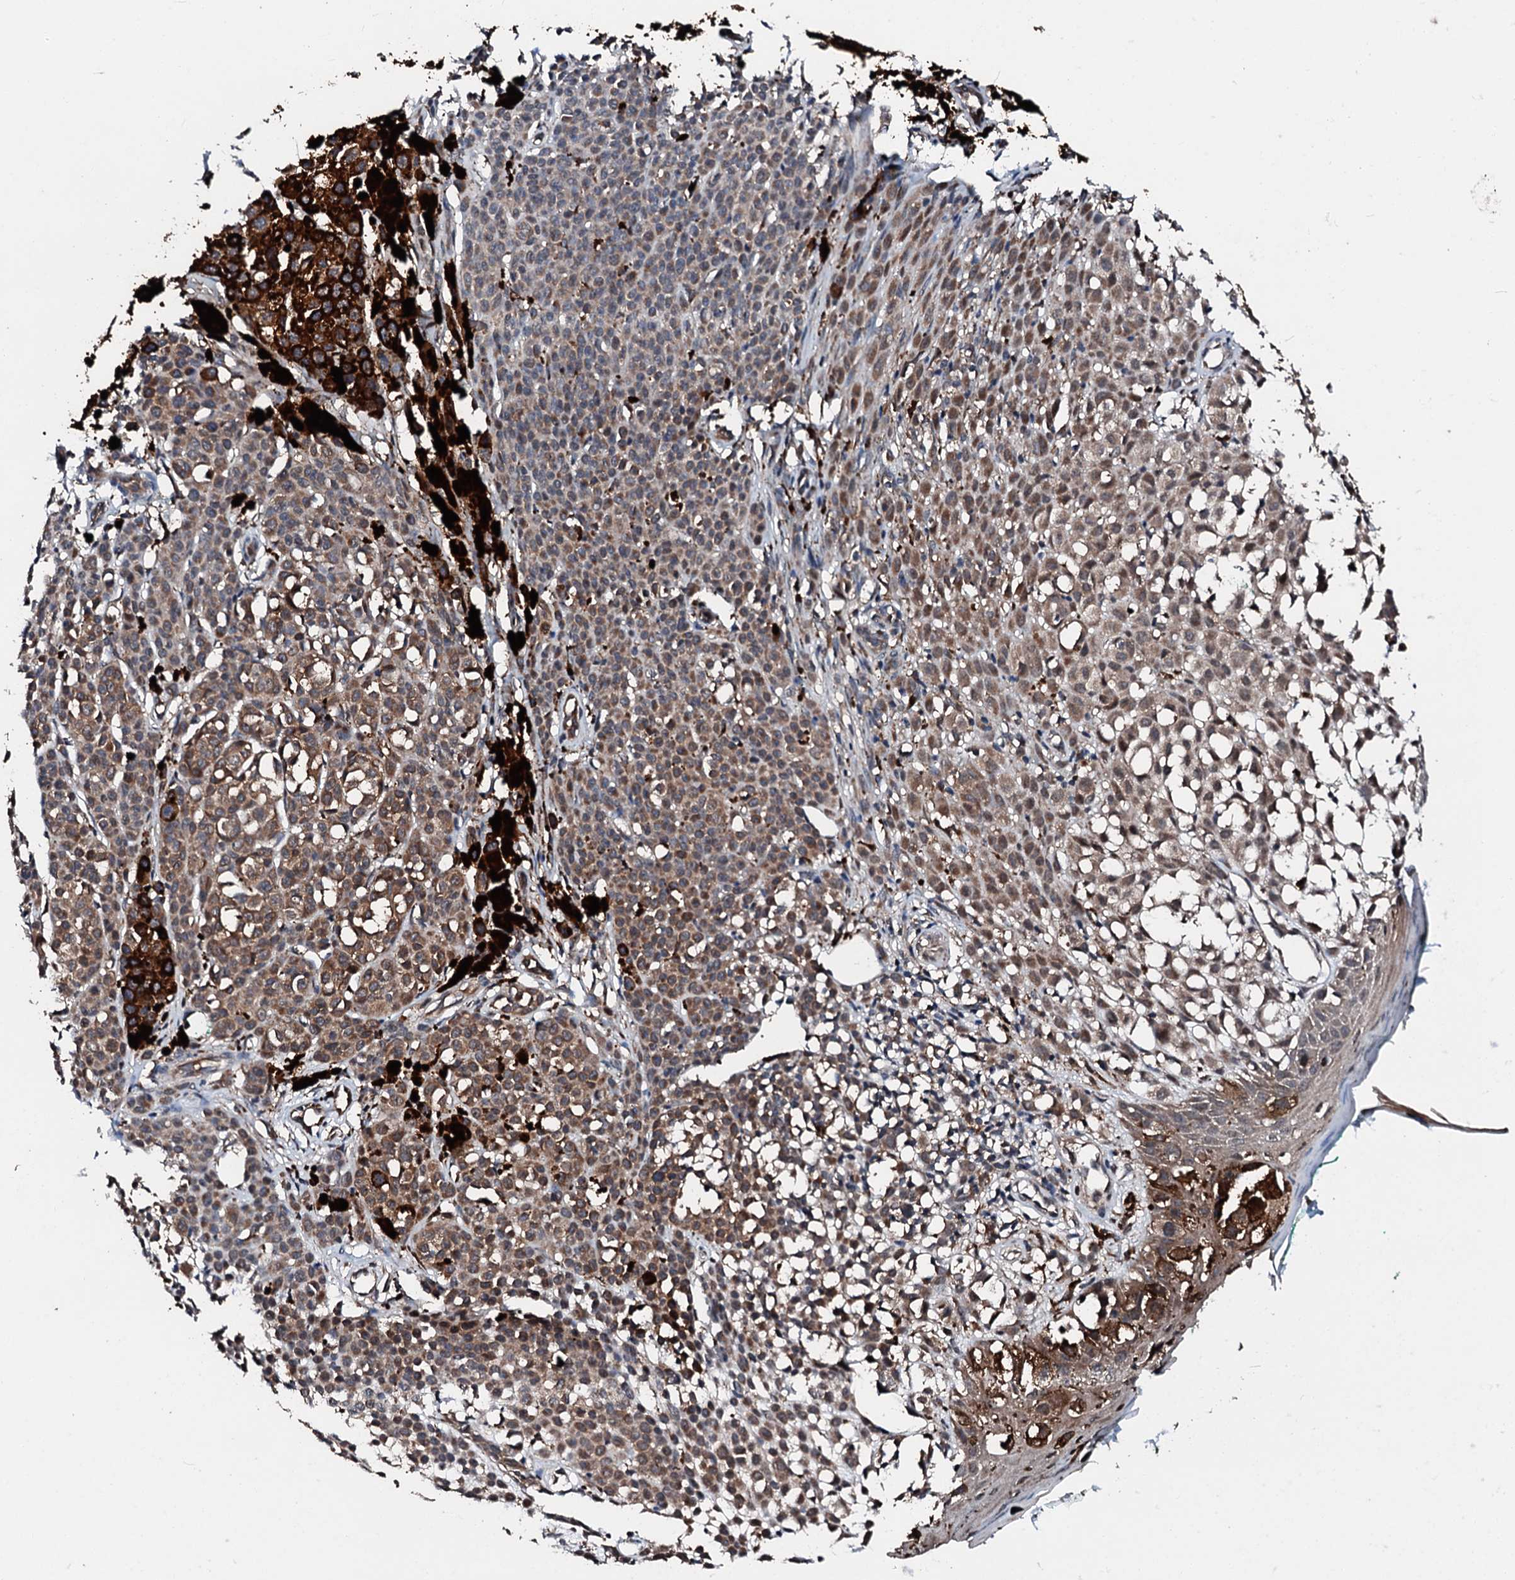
{"staining": {"intensity": "weak", "quantity": ">75%", "location": "cytoplasmic/membranous"}, "tissue": "melanoma", "cell_type": "Tumor cells", "image_type": "cancer", "snomed": [{"axis": "morphology", "description": "Malignant melanoma, NOS"}, {"axis": "topography", "description": "Skin of leg"}], "caption": "Protein analysis of malignant melanoma tissue demonstrates weak cytoplasmic/membranous expression in about >75% of tumor cells.", "gene": "FGD4", "patient": {"sex": "female", "age": 72}}